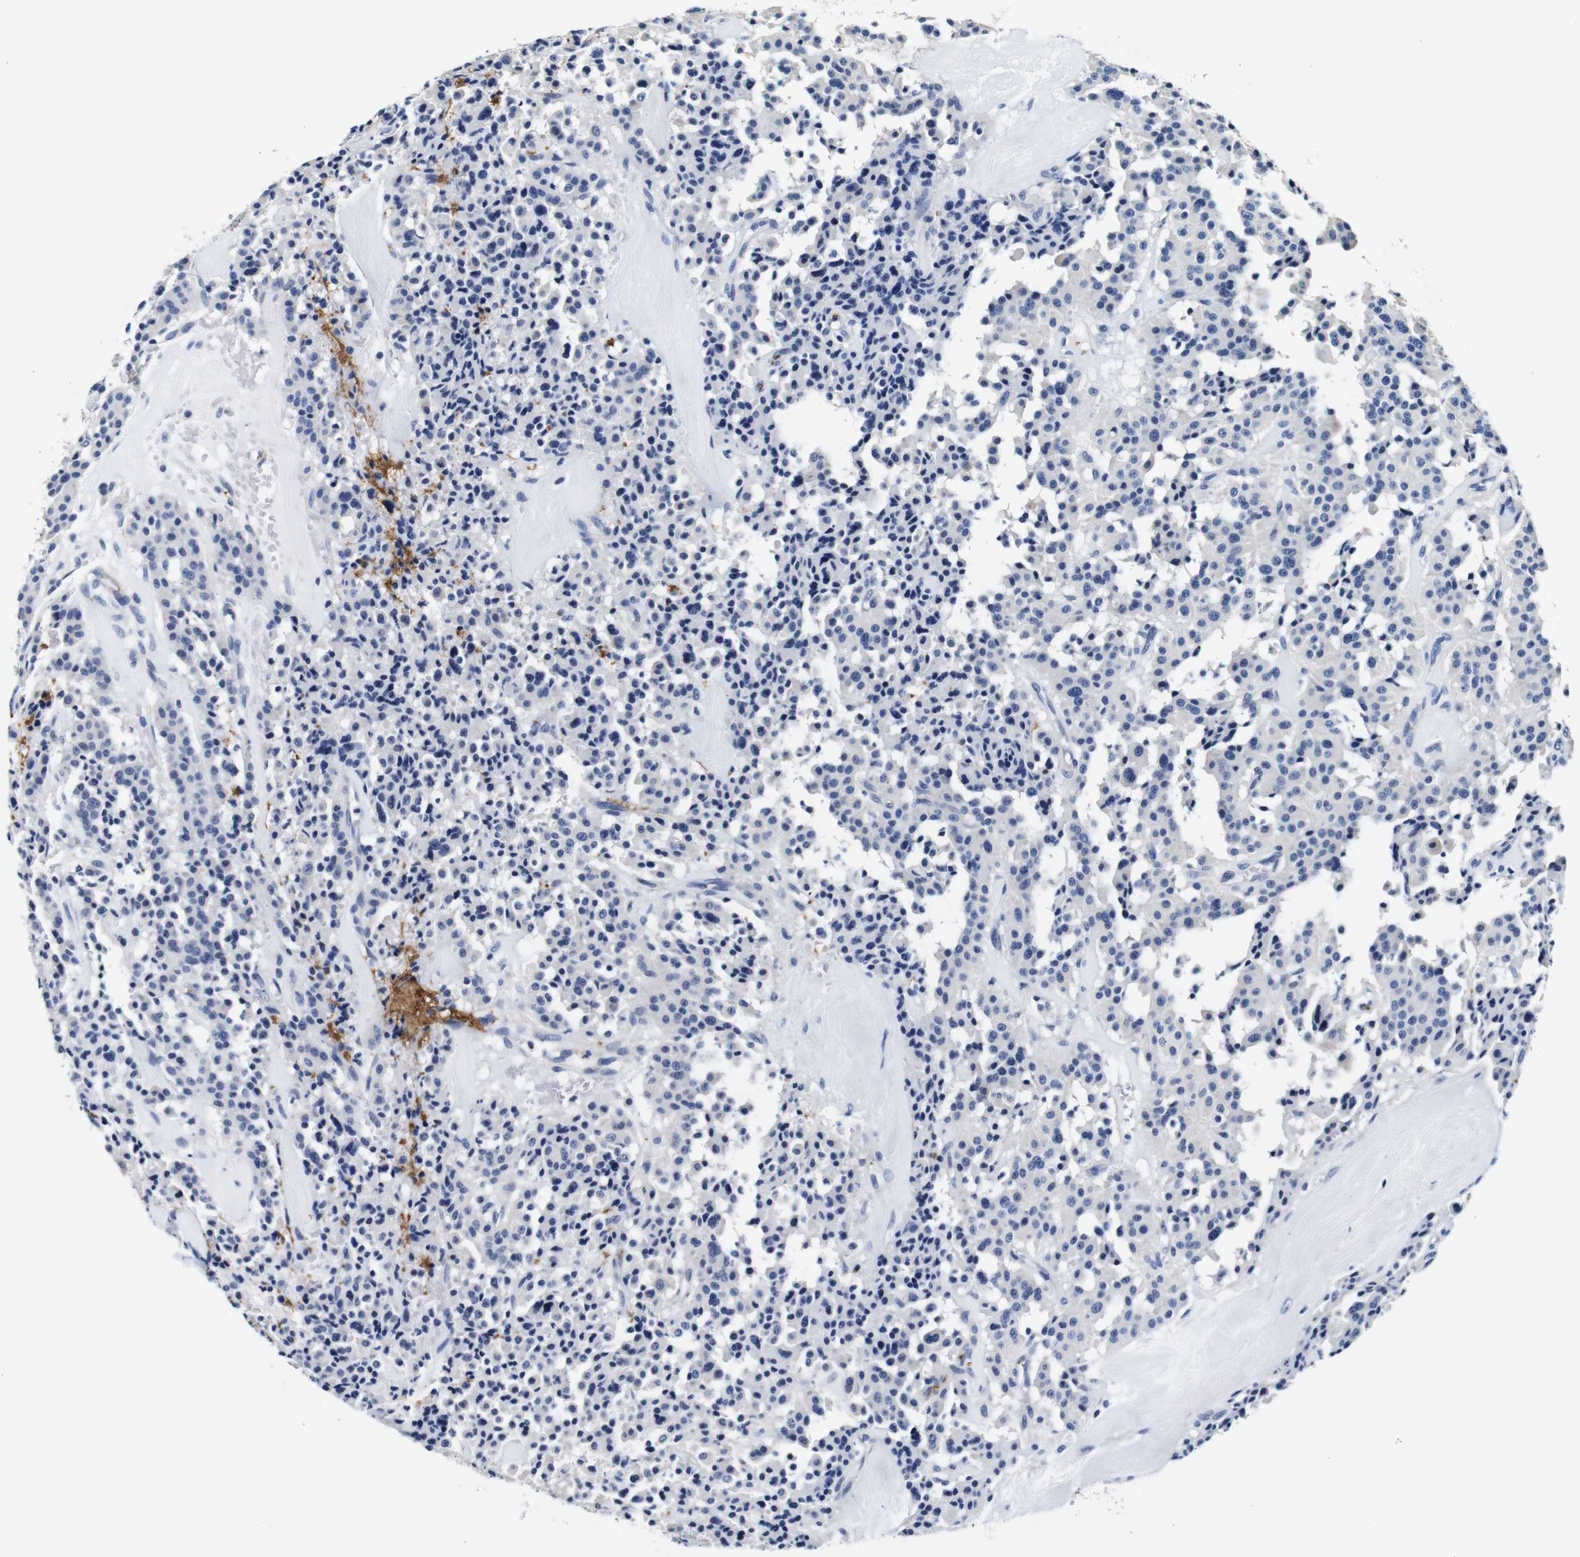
{"staining": {"intensity": "negative", "quantity": "none", "location": "none"}, "tissue": "carcinoid", "cell_type": "Tumor cells", "image_type": "cancer", "snomed": [{"axis": "morphology", "description": "Carcinoid, malignant, NOS"}, {"axis": "topography", "description": "Lung"}], "caption": "A high-resolution photomicrograph shows IHC staining of carcinoid, which displays no significant expression in tumor cells. (Stains: DAB immunohistochemistry with hematoxylin counter stain, Microscopy: brightfield microscopy at high magnification).", "gene": "GP1BA", "patient": {"sex": "male", "age": 30}}